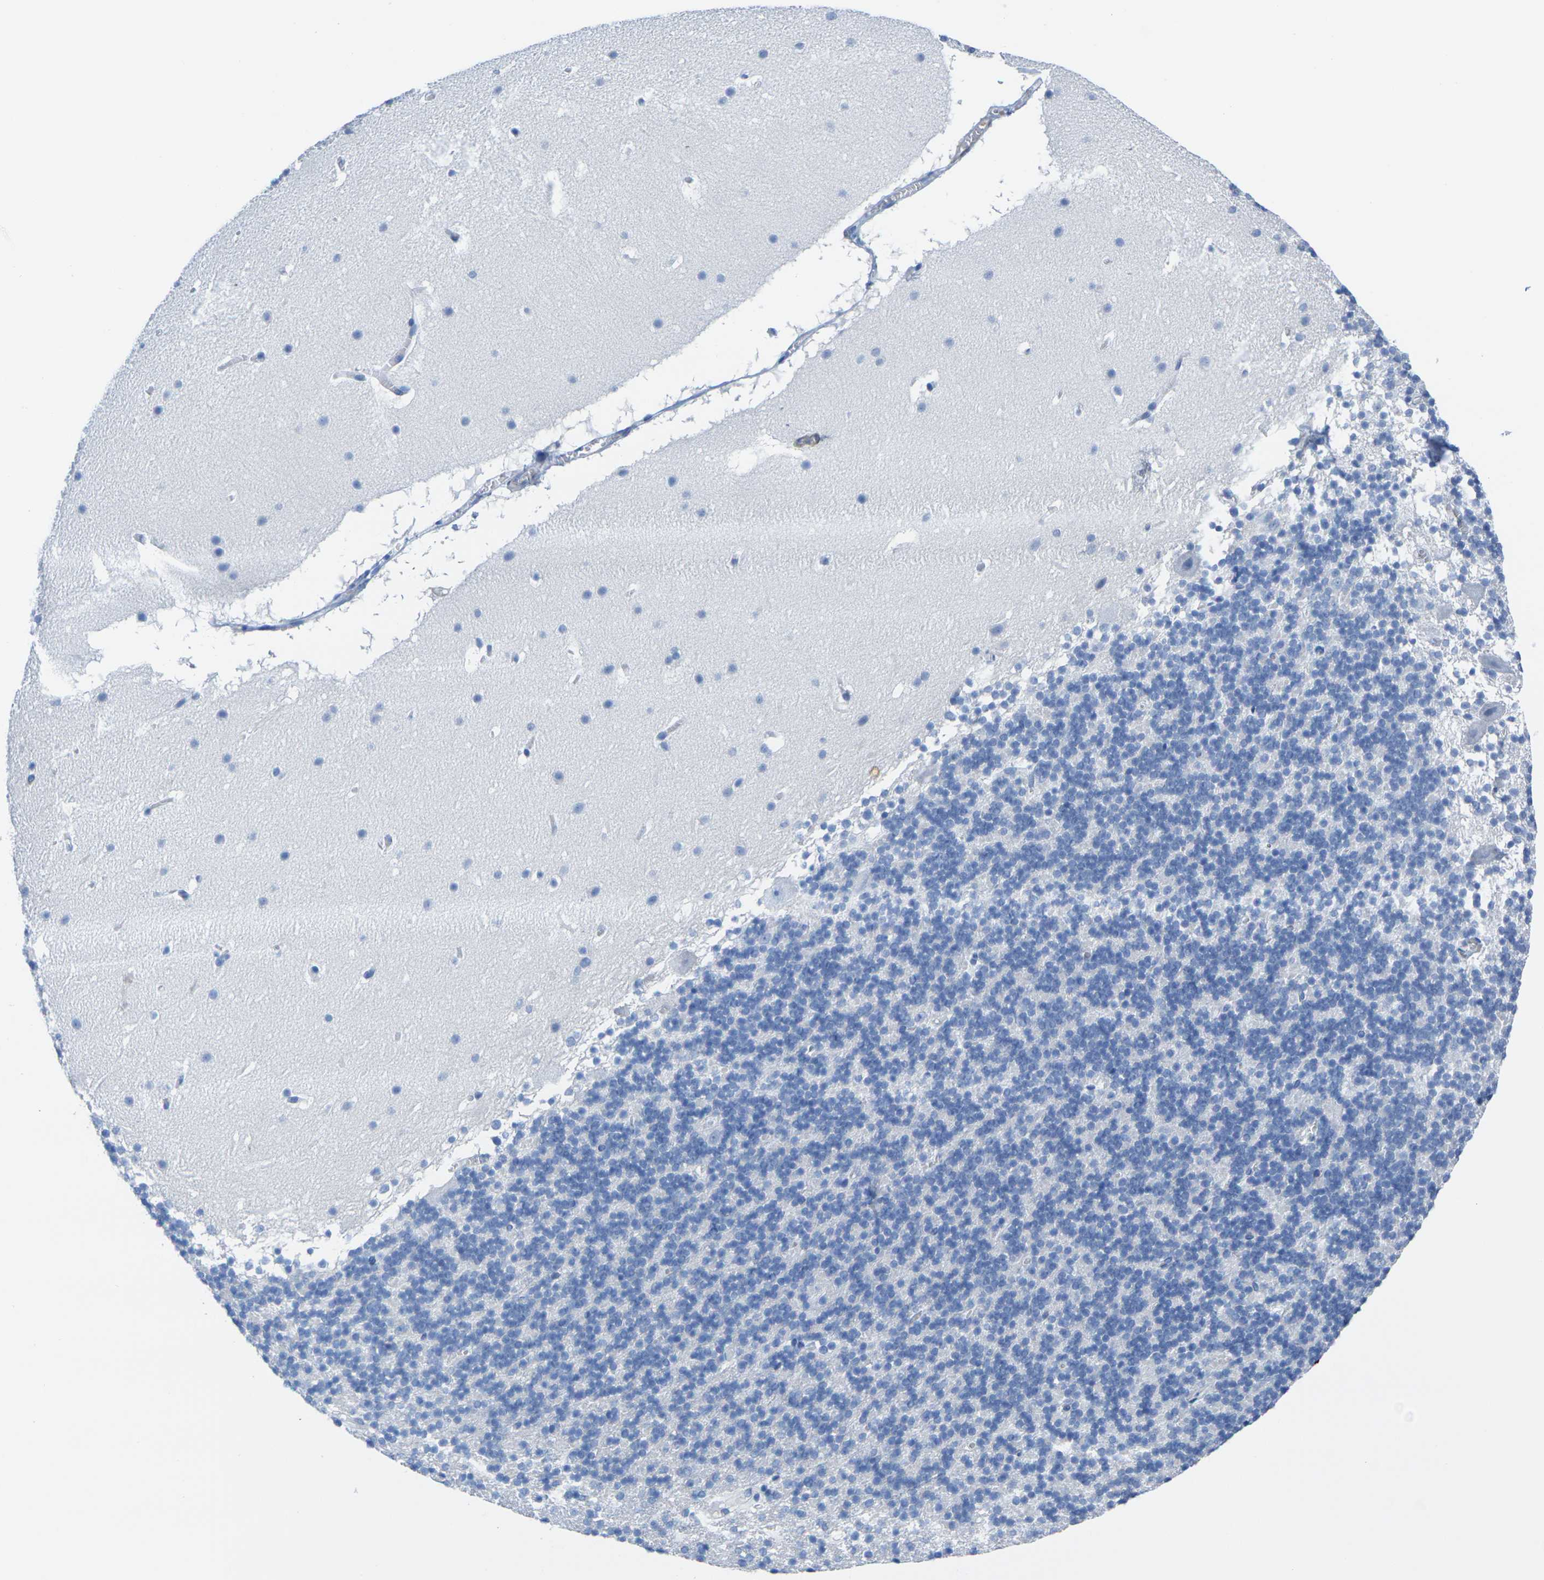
{"staining": {"intensity": "negative", "quantity": "none", "location": "none"}, "tissue": "cerebellum", "cell_type": "Cells in granular layer", "image_type": "normal", "snomed": [{"axis": "morphology", "description": "Normal tissue, NOS"}, {"axis": "topography", "description": "Cerebellum"}], "caption": "IHC histopathology image of unremarkable cerebellum stained for a protein (brown), which demonstrates no expression in cells in granular layer. (DAB (3,3'-diaminobenzidine) immunohistochemistry (IHC) visualized using brightfield microscopy, high magnification).", "gene": "CNN1", "patient": {"sex": "male", "age": 45}}